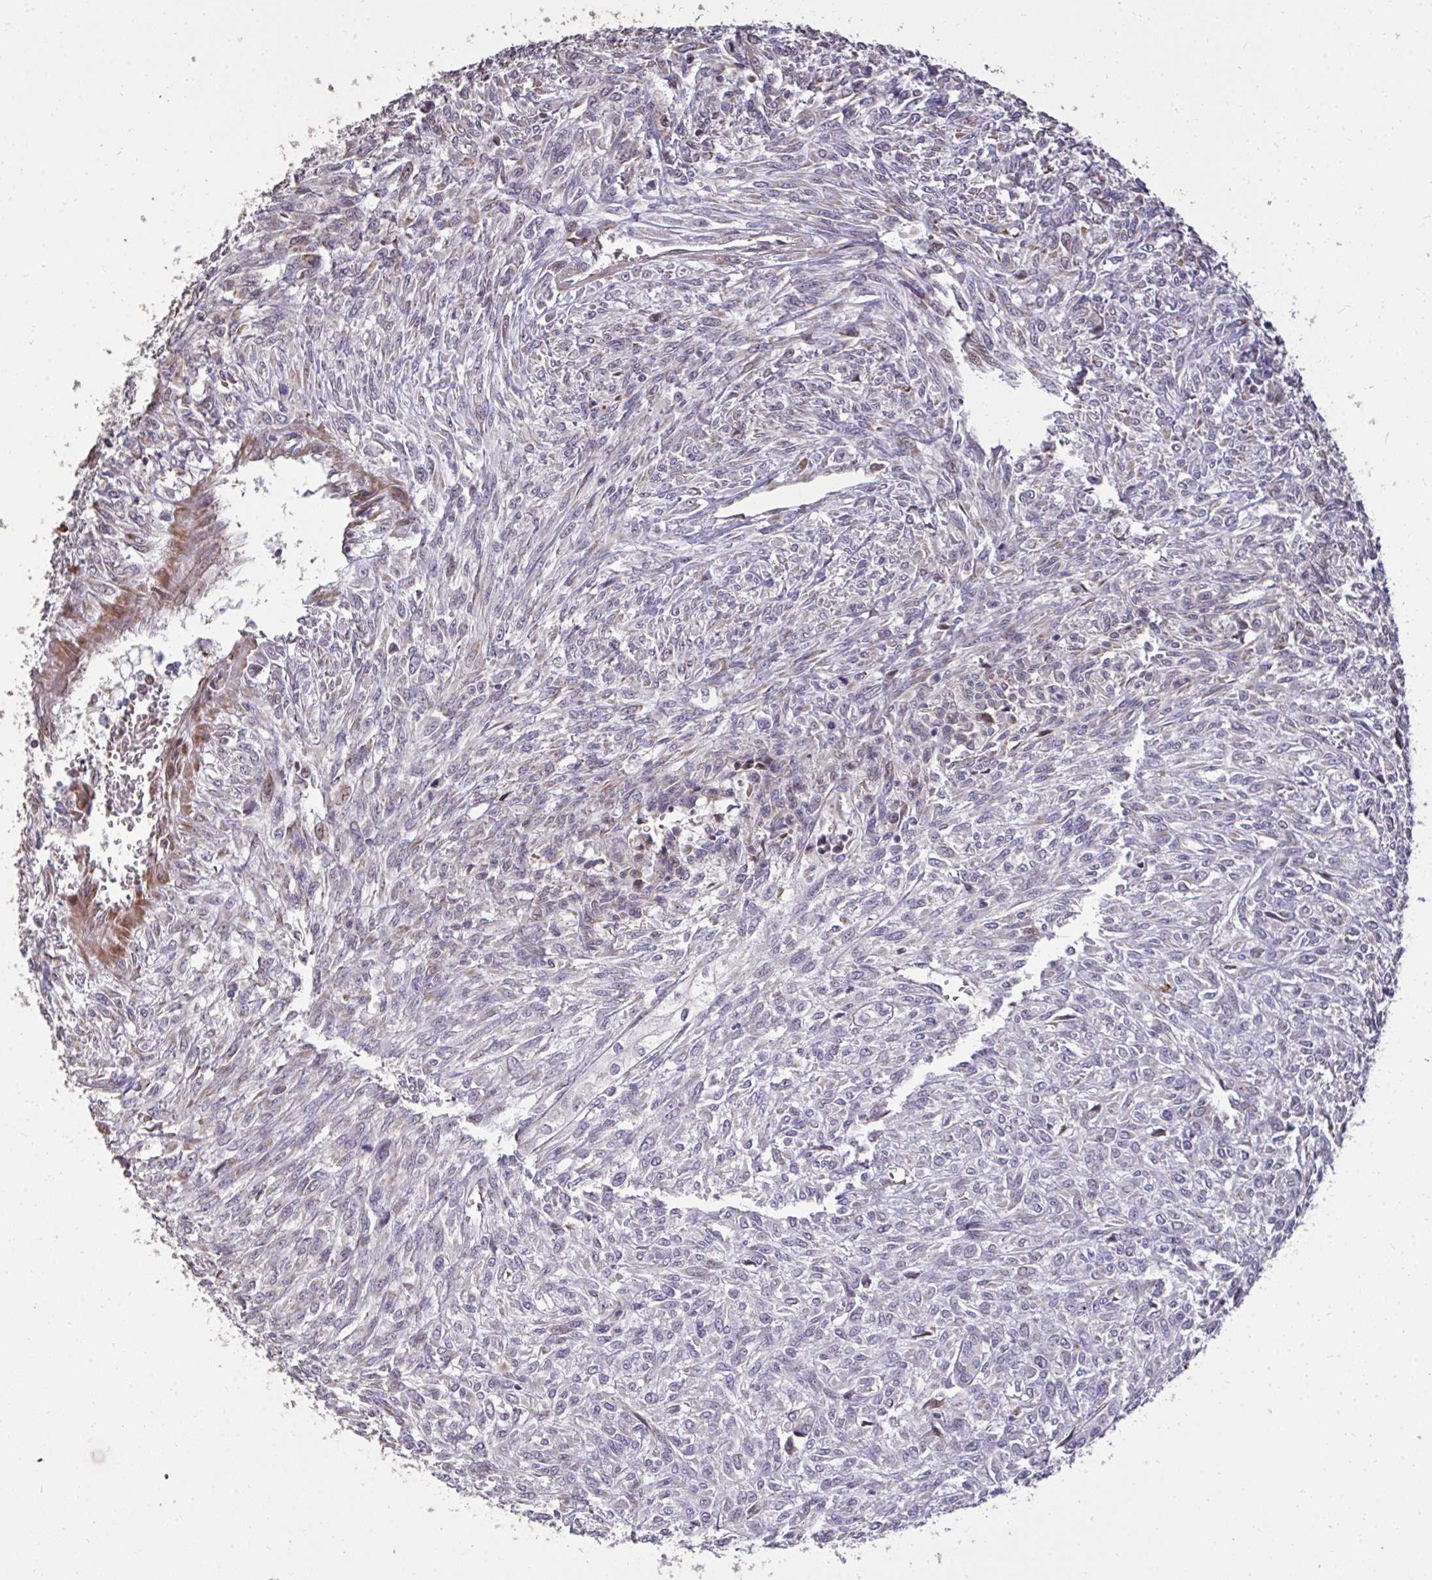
{"staining": {"intensity": "negative", "quantity": "none", "location": "none"}, "tissue": "renal cancer", "cell_type": "Tumor cells", "image_type": "cancer", "snomed": [{"axis": "morphology", "description": "Adenocarcinoma, NOS"}, {"axis": "topography", "description": "Kidney"}], "caption": "The photomicrograph shows no staining of tumor cells in renal adenocarcinoma.", "gene": "FIBCD1", "patient": {"sex": "male", "age": 58}}